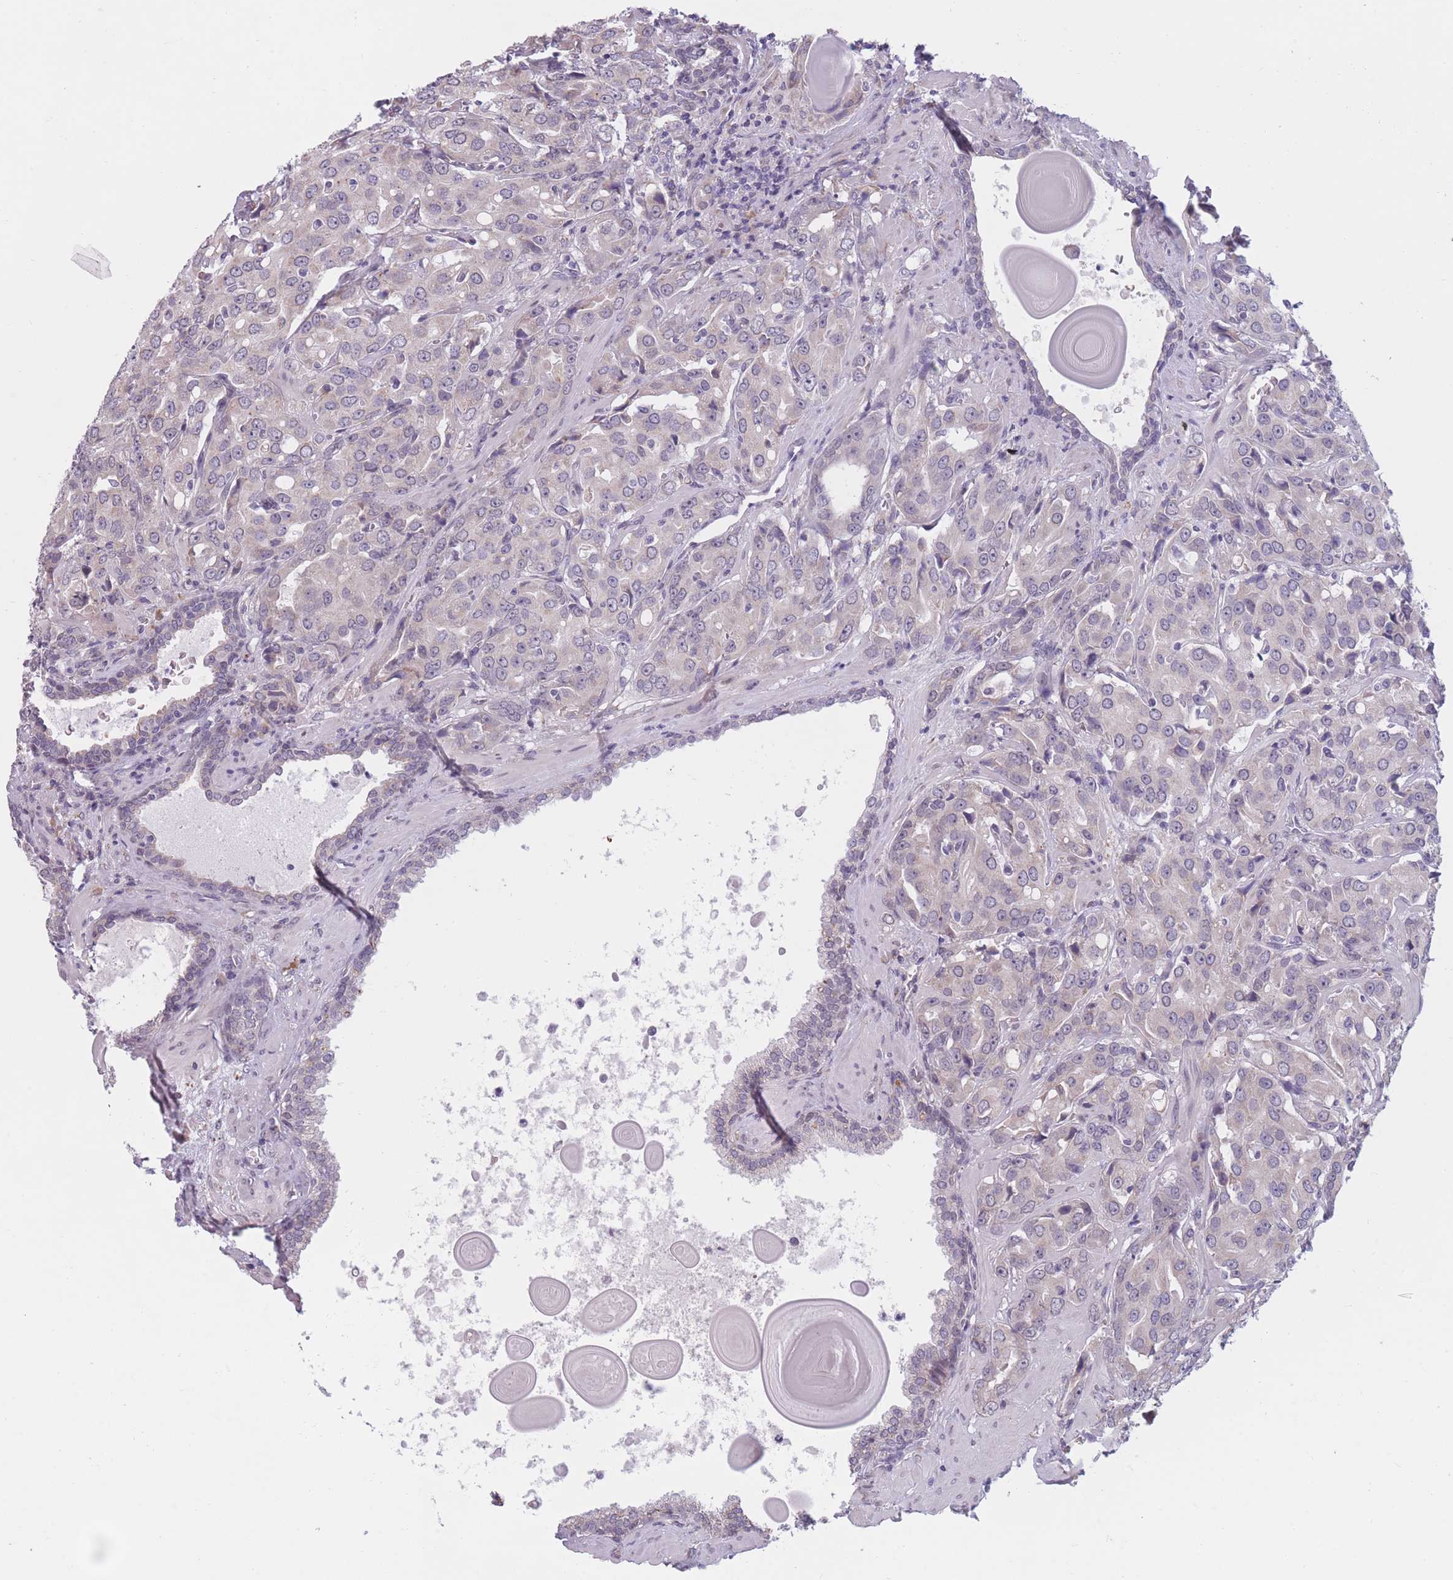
{"staining": {"intensity": "negative", "quantity": "none", "location": "none"}, "tissue": "prostate cancer", "cell_type": "Tumor cells", "image_type": "cancer", "snomed": [{"axis": "morphology", "description": "Adenocarcinoma, High grade"}, {"axis": "topography", "description": "Prostate"}], "caption": "A high-resolution photomicrograph shows immunohistochemistry (IHC) staining of prostate adenocarcinoma (high-grade), which displays no significant staining in tumor cells.", "gene": "COL27A1", "patient": {"sex": "male", "age": 68}}